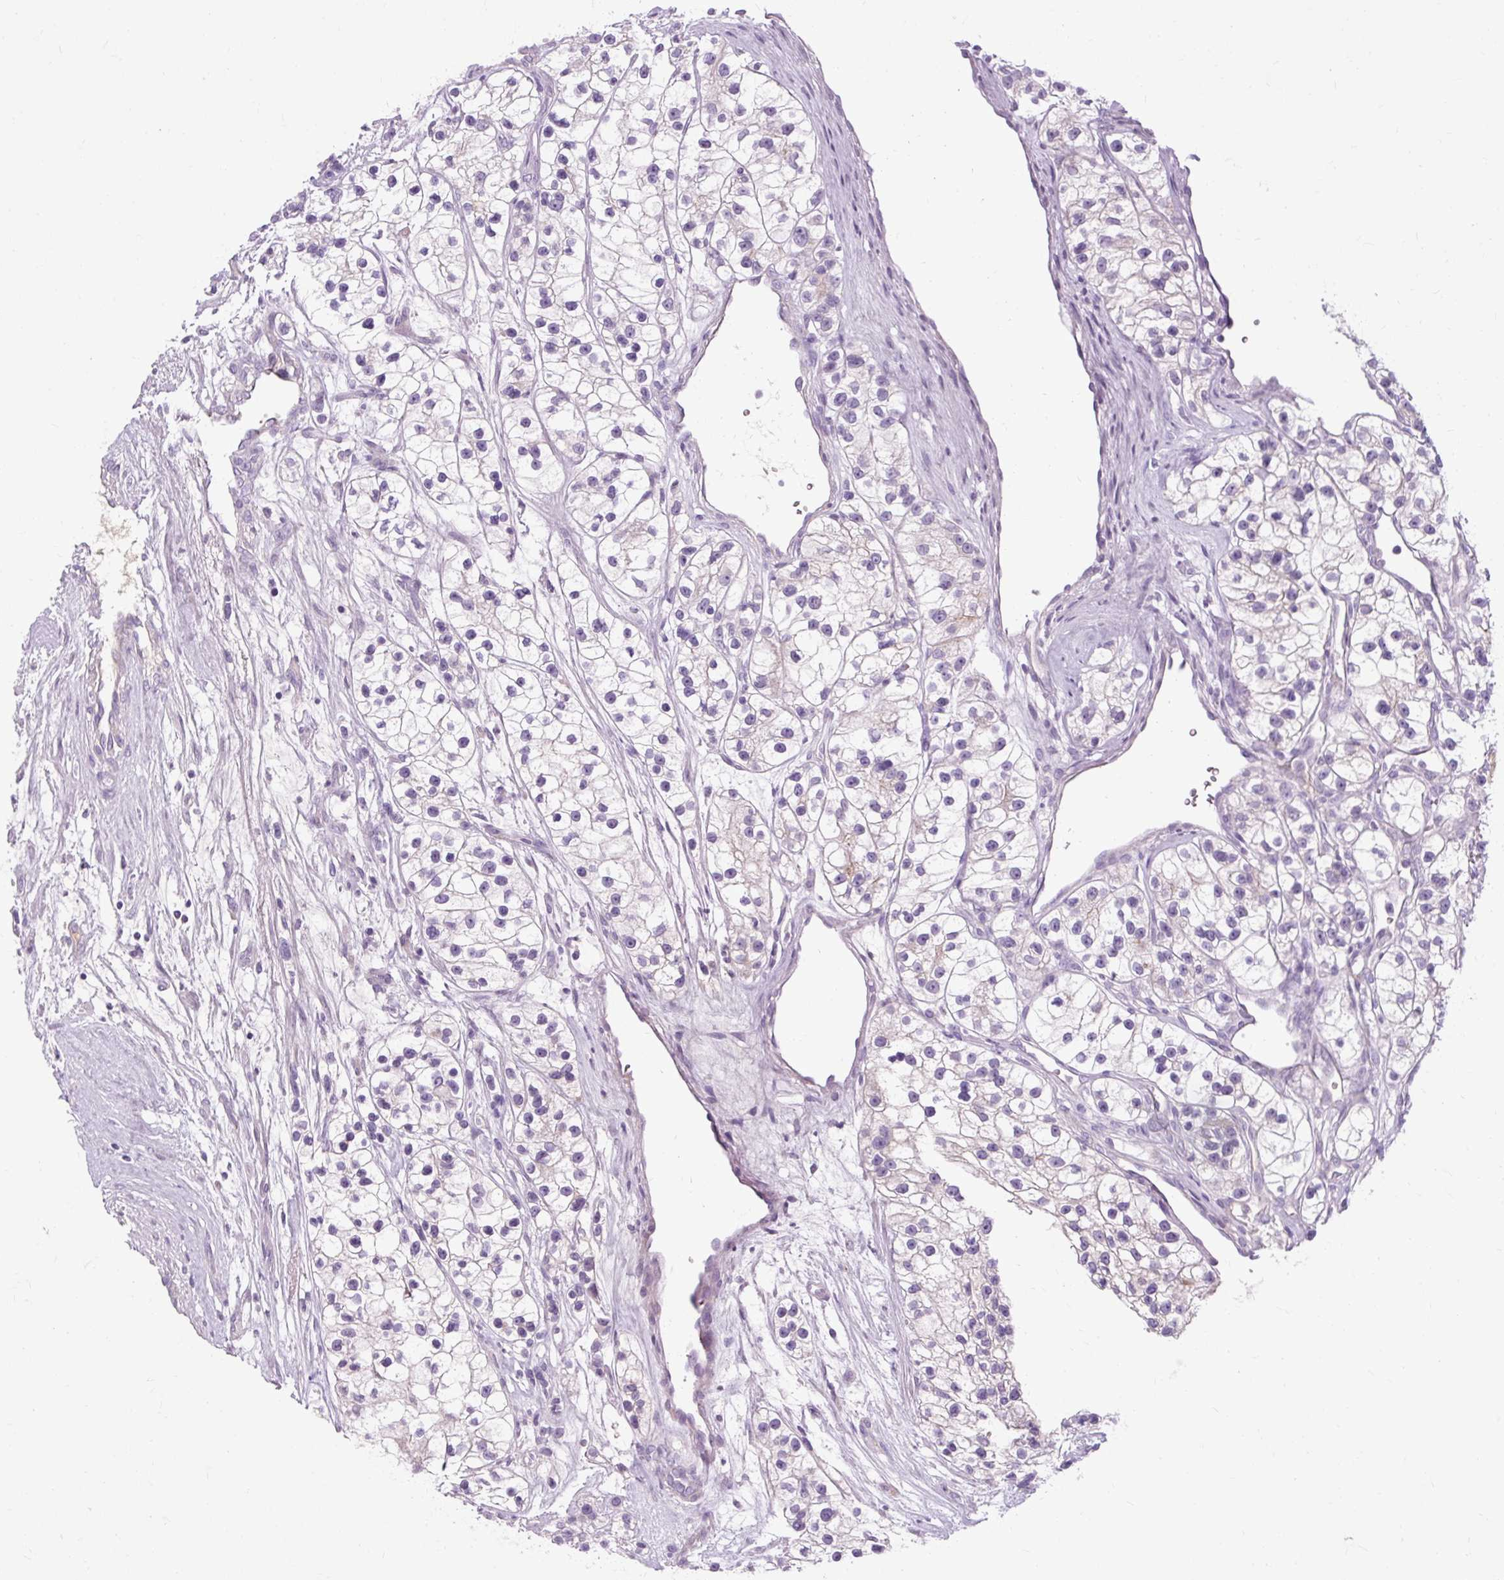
{"staining": {"intensity": "negative", "quantity": "none", "location": "none"}, "tissue": "renal cancer", "cell_type": "Tumor cells", "image_type": "cancer", "snomed": [{"axis": "morphology", "description": "Adenocarcinoma, NOS"}, {"axis": "topography", "description": "Kidney"}], "caption": "A high-resolution histopathology image shows immunohistochemistry (IHC) staining of renal cancer (adenocarcinoma), which displays no significant staining in tumor cells.", "gene": "ARRDC2", "patient": {"sex": "female", "age": 57}}